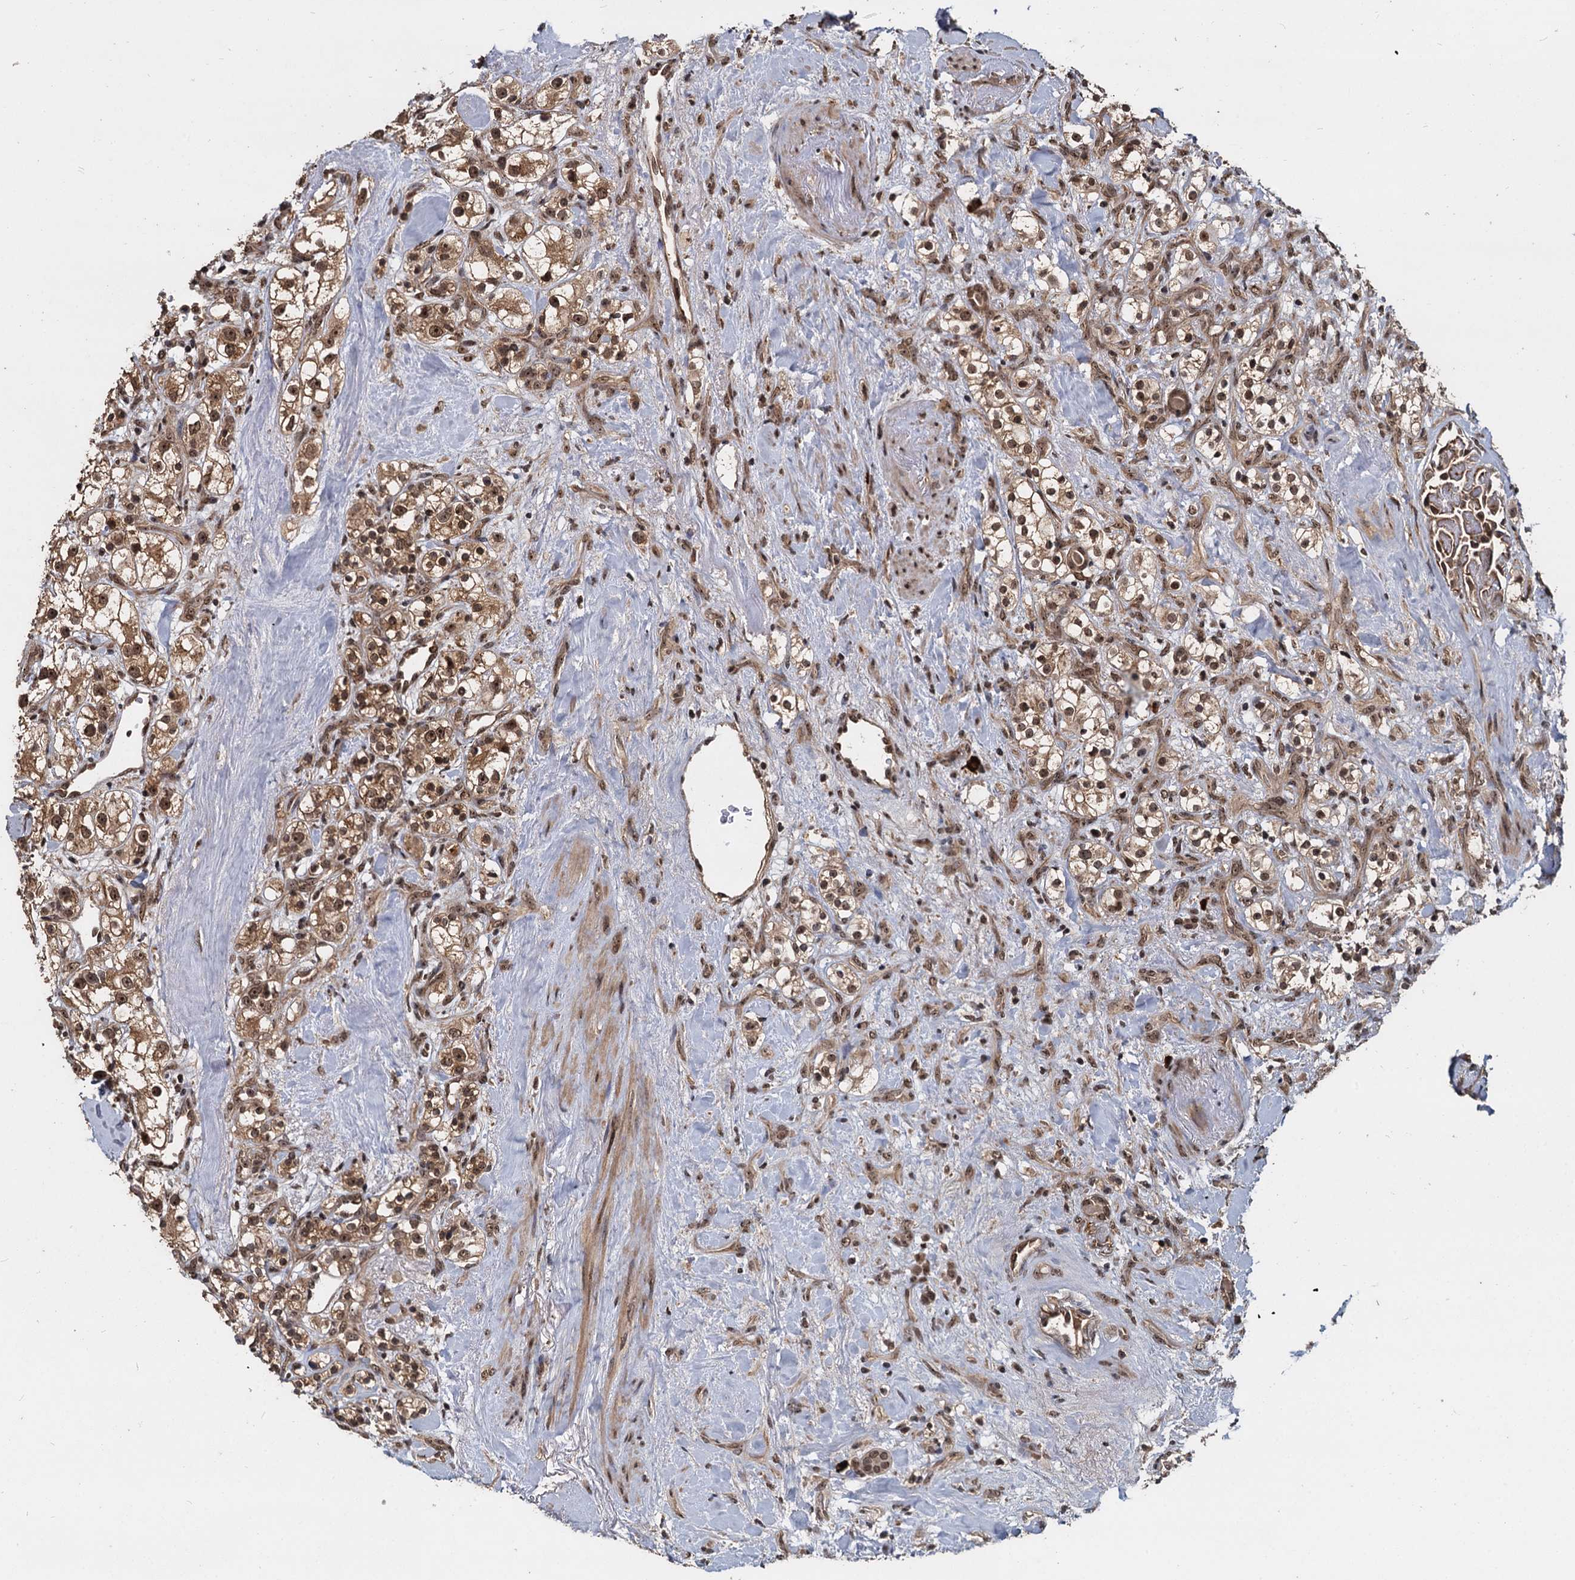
{"staining": {"intensity": "moderate", "quantity": ">75%", "location": "cytoplasmic/membranous,nuclear"}, "tissue": "renal cancer", "cell_type": "Tumor cells", "image_type": "cancer", "snomed": [{"axis": "morphology", "description": "Adenocarcinoma, NOS"}, {"axis": "topography", "description": "Kidney"}], "caption": "Moderate cytoplasmic/membranous and nuclear protein expression is seen in about >75% of tumor cells in adenocarcinoma (renal).", "gene": "FAM216B", "patient": {"sex": "male", "age": 77}}